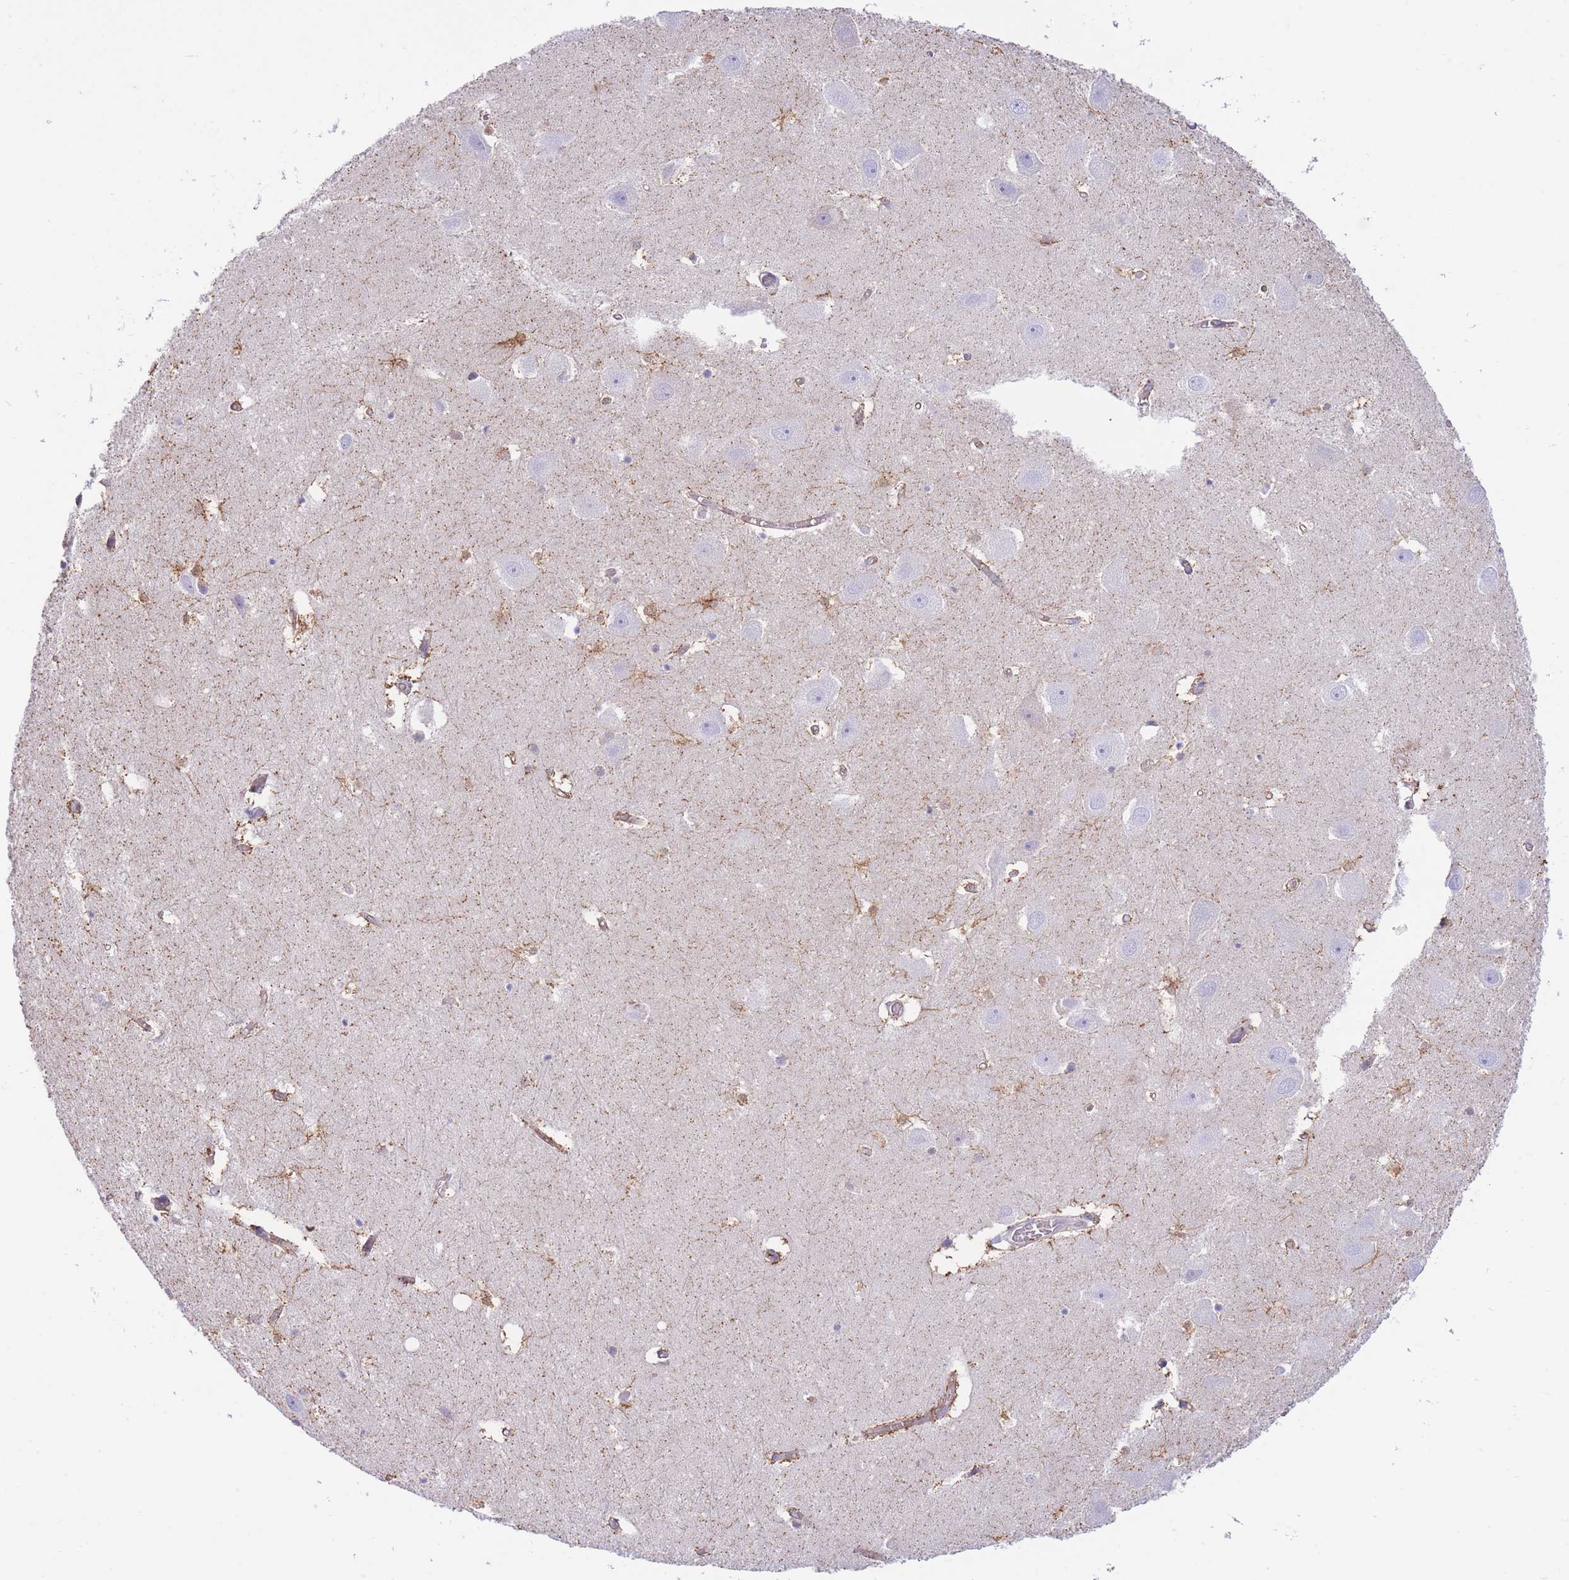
{"staining": {"intensity": "moderate", "quantity": "25%-75%", "location": "cytoplasmic/membranous"}, "tissue": "hippocampus", "cell_type": "Glial cells", "image_type": "normal", "snomed": [{"axis": "morphology", "description": "Normal tissue, NOS"}, {"axis": "topography", "description": "Hippocampus"}], "caption": "A histopathology image showing moderate cytoplasmic/membranous staining in approximately 25%-75% of glial cells in normal hippocampus, as visualized by brown immunohistochemical staining.", "gene": "PGM1", "patient": {"sex": "female", "age": 52}}